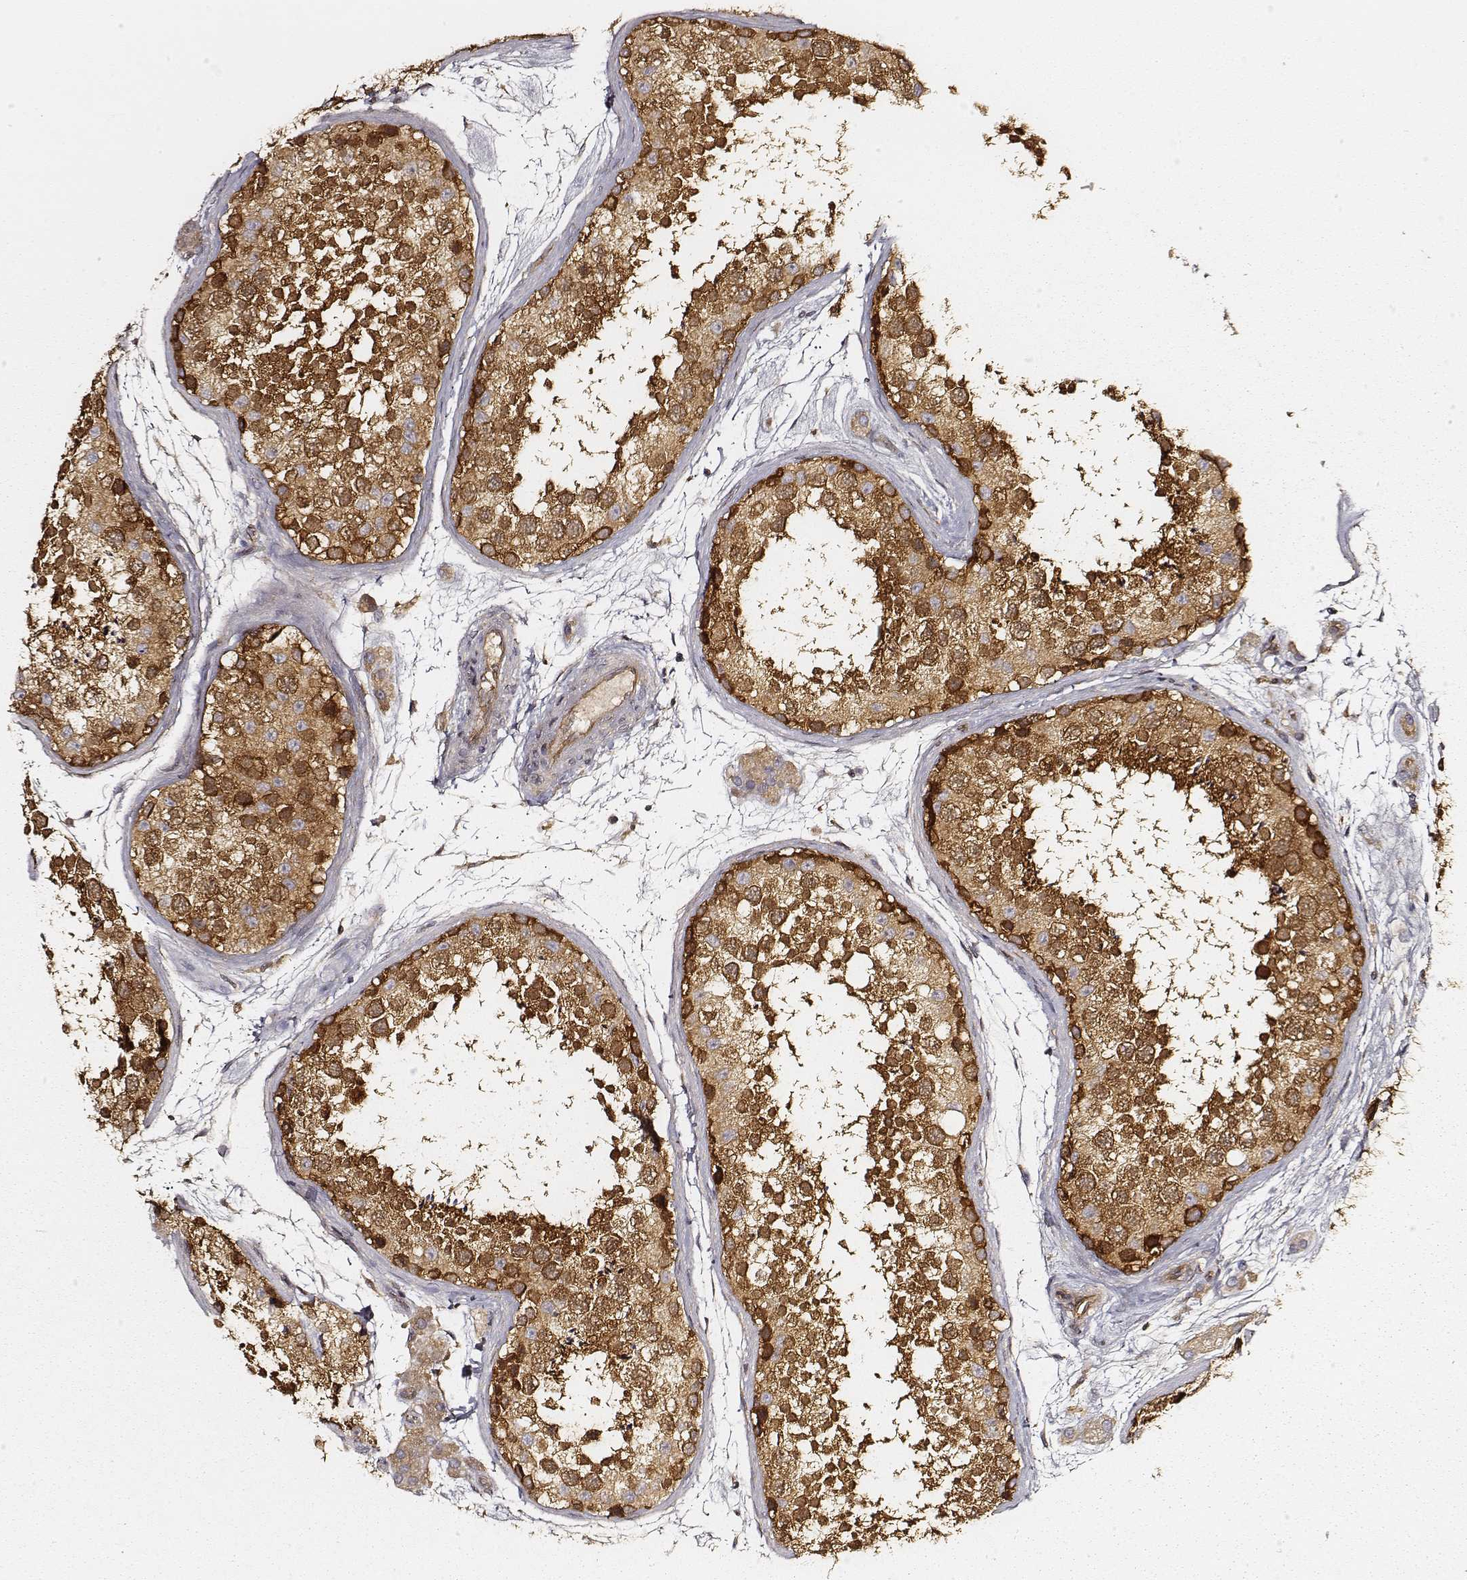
{"staining": {"intensity": "strong", "quantity": ">75%", "location": "cytoplasmic/membranous"}, "tissue": "testis", "cell_type": "Cells in seminiferous ducts", "image_type": "normal", "snomed": [{"axis": "morphology", "description": "Normal tissue, NOS"}, {"axis": "topography", "description": "Testis"}], "caption": "Testis was stained to show a protein in brown. There is high levels of strong cytoplasmic/membranous positivity in approximately >75% of cells in seminiferous ducts. Immunohistochemistry stains the protein in brown and the nuclei are stained blue.", "gene": "CARS1", "patient": {"sex": "male", "age": 41}}